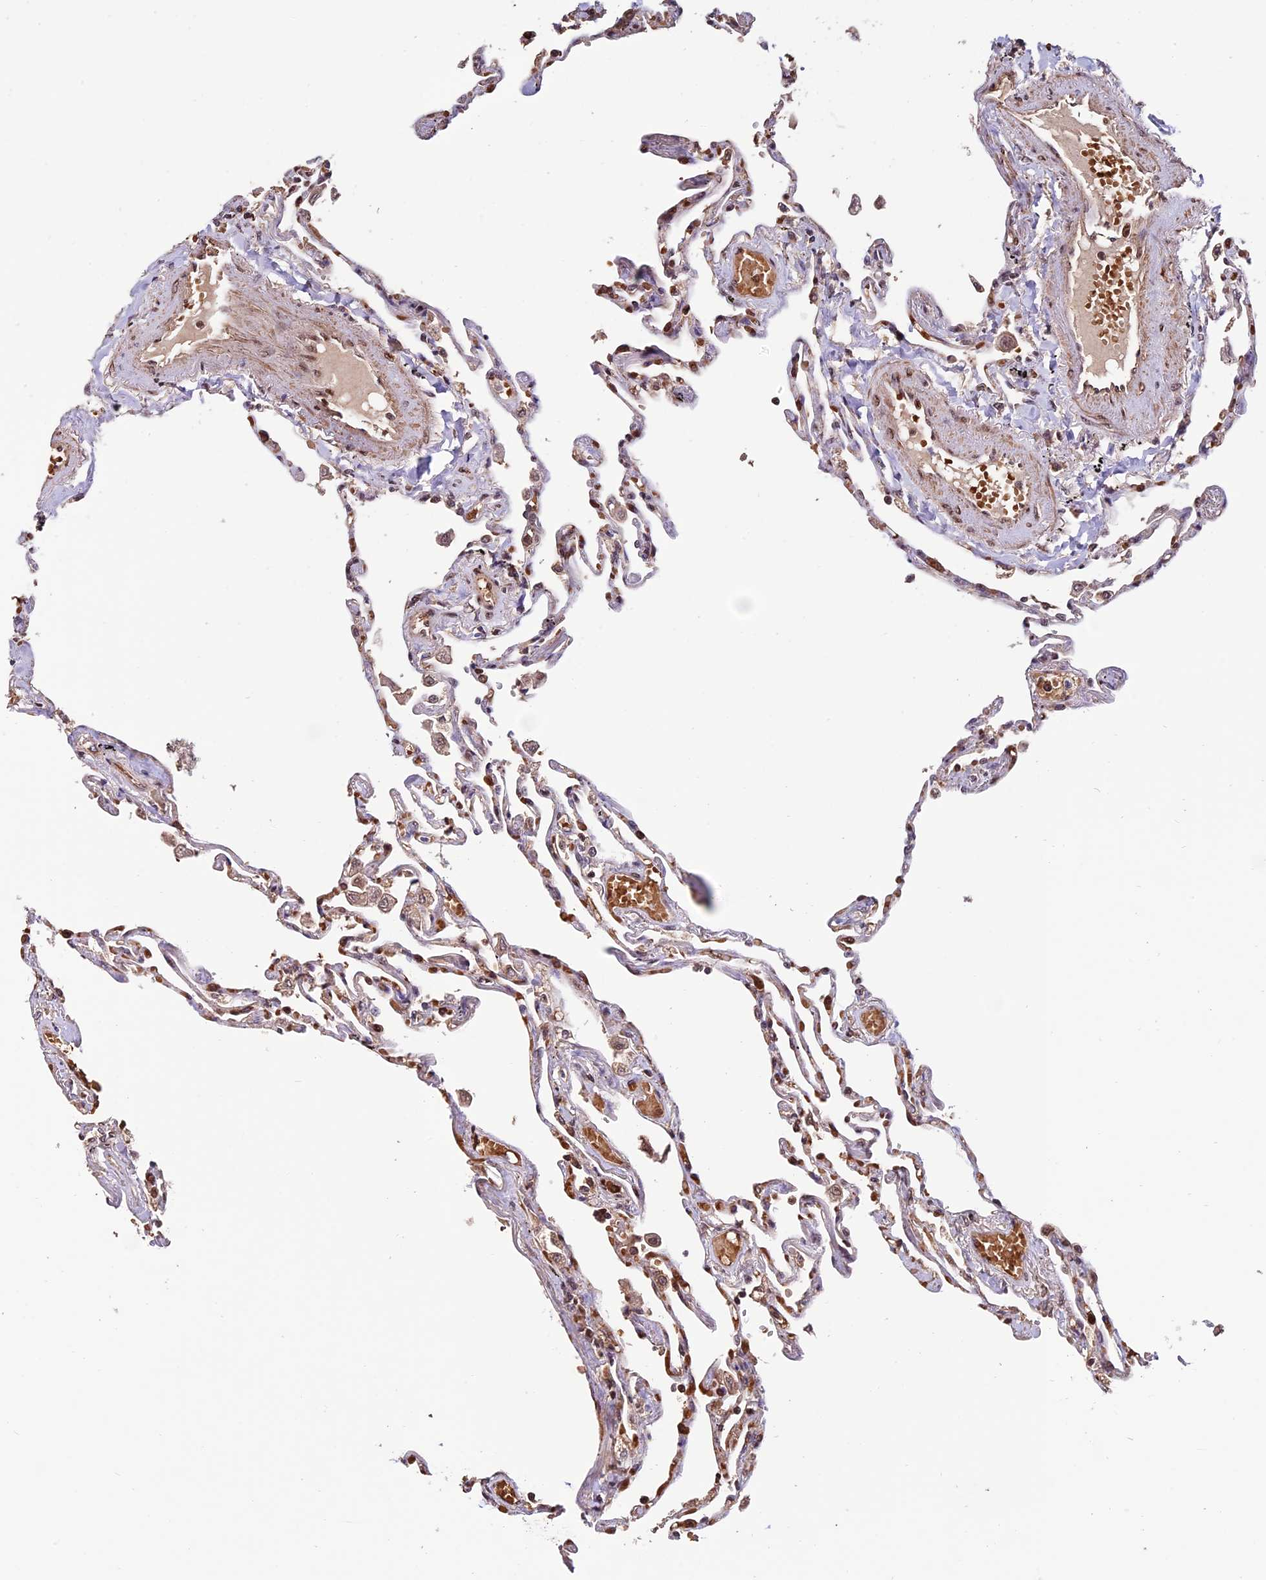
{"staining": {"intensity": "moderate", "quantity": "25%-75%", "location": "cytoplasmic/membranous,nuclear"}, "tissue": "lung", "cell_type": "Alveolar cells", "image_type": "normal", "snomed": [{"axis": "morphology", "description": "Normal tissue, NOS"}, {"axis": "topography", "description": "Lung"}], "caption": "Normal lung reveals moderate cytoplasmic/membranous,nuclear positivity in approximately 25%-75% of alveolar cells, visualized by immunohistochemistry. (Brightfield microscopy of DAB IHC at high magnification).", "gene": "CABIN1", "patient": {"sex": "female", "age": 67}}